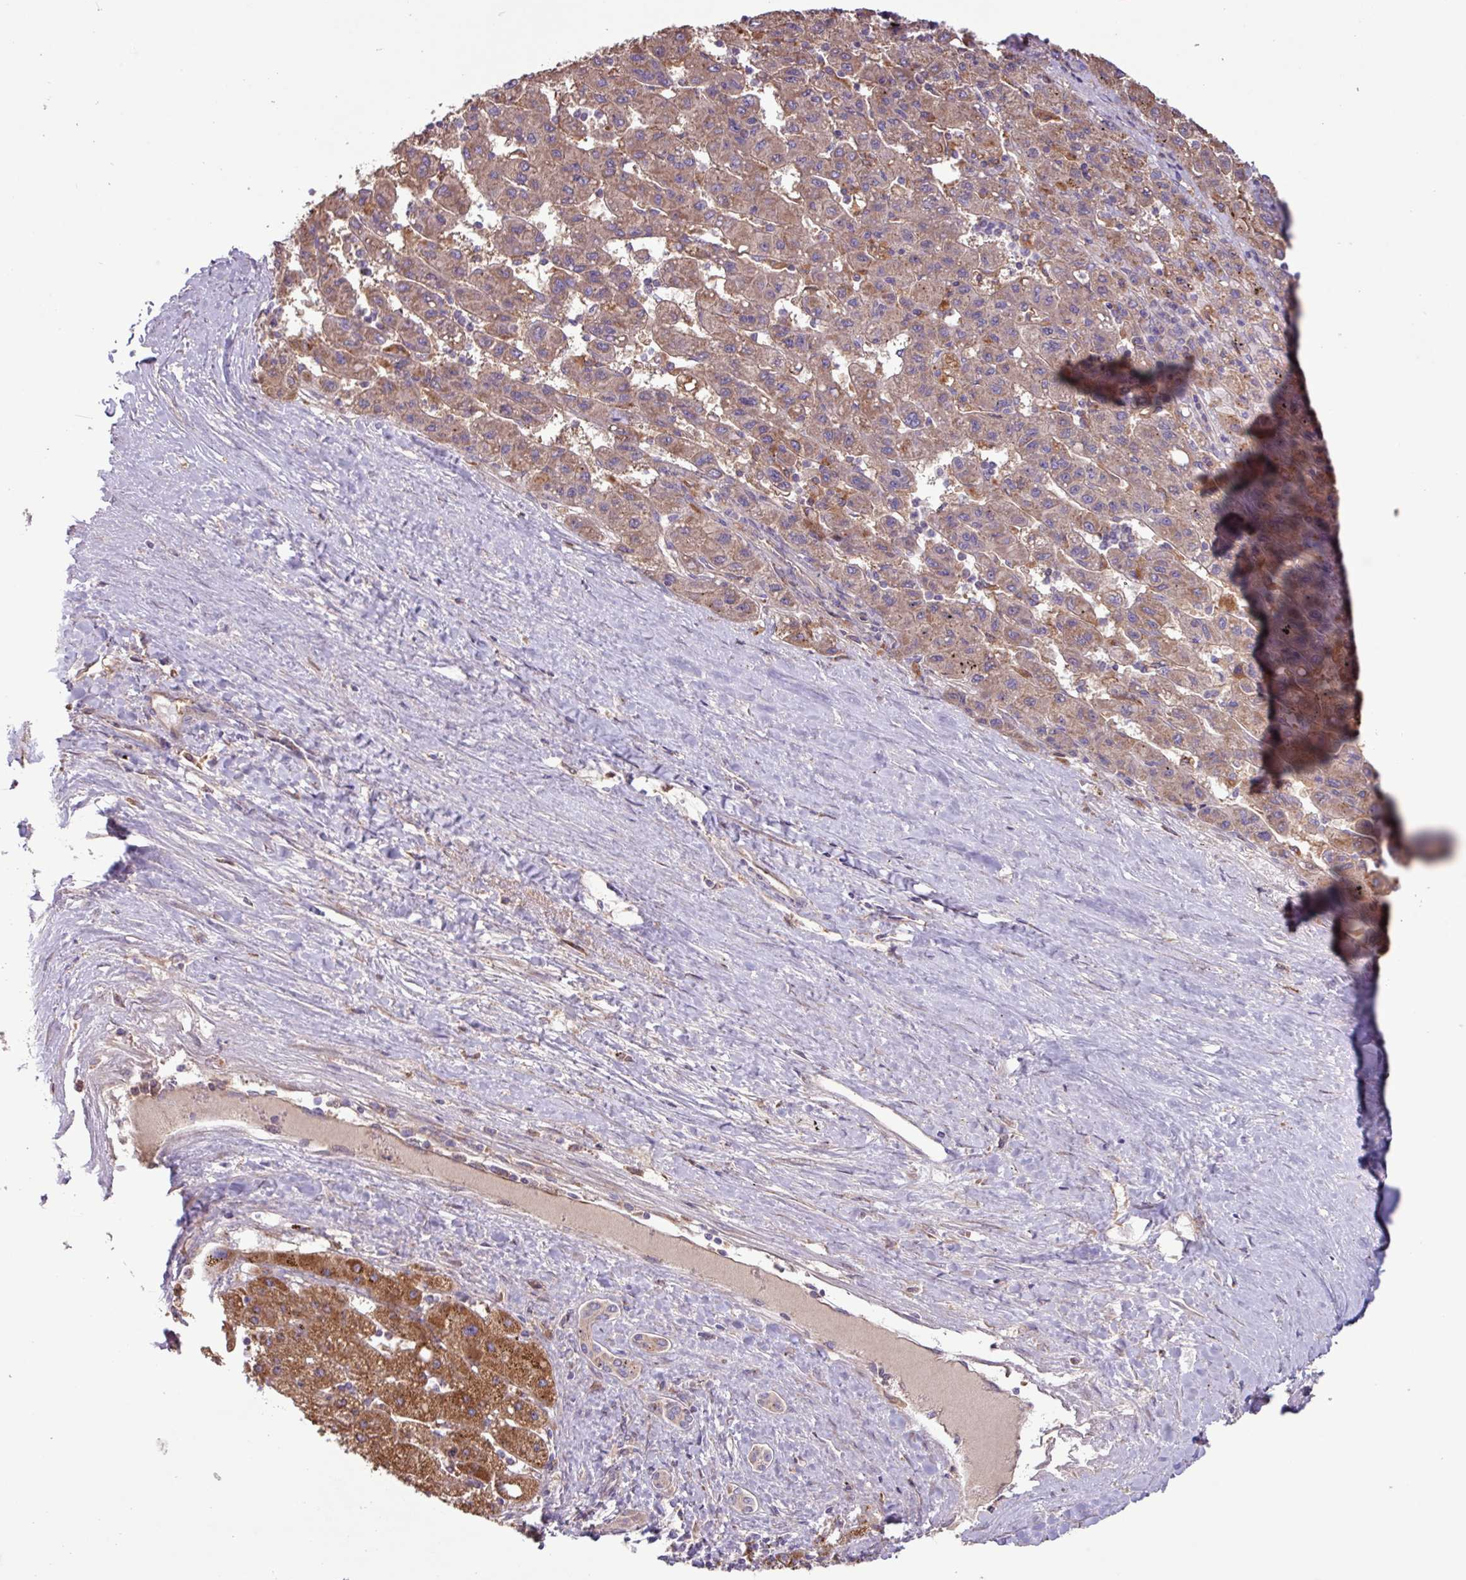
{"staining": {"intensity": "moderate", "quantity": ">75%", "location": "cytoplasmic/membranous"}, "tissue": "liver cancer", "cell_type": "Tumor cells", "image_type": "cancer", "snomed": [{"axis": "morphology", "description": "Carcinoma, Hepatocellular, NOS"}, {"axis": "topography", "description": "Liver"}], "caption": "Protein analysis of hepatocellular carcinoma (liver) tissue displays moderate cytoplasmic/membranous staining in about >75% of tumor cells. (Stains: DAB (3,3'-diaminobenzidine) in brown, nuclei in blue, Microscopy: brightfield microscopy at high magnification).", "gene": "PTPRQ", "patient": {"sex": "female", "age": 82}}